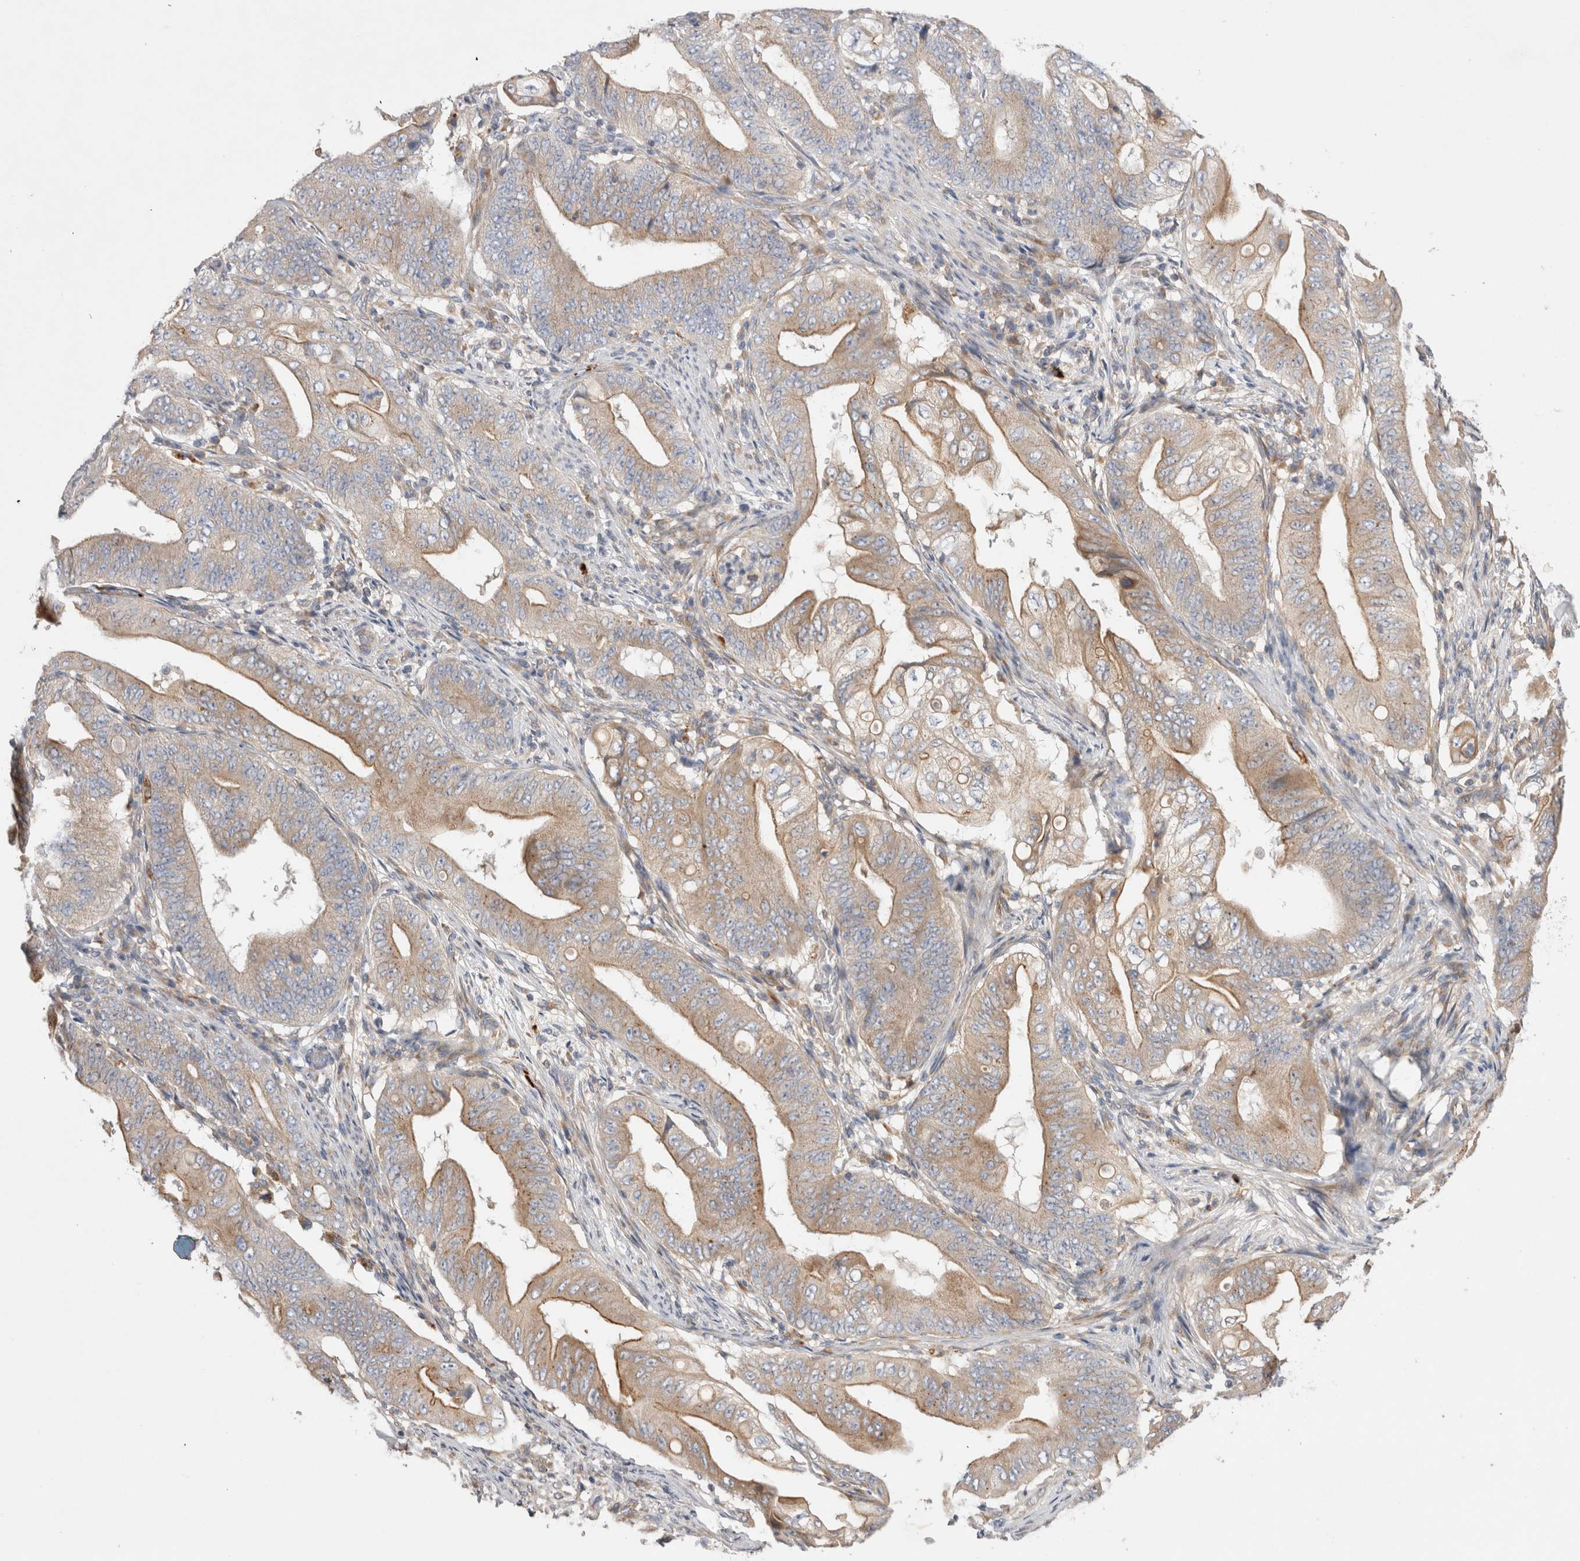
{"staining": {"intensity": "weak", "quantity": ">75%", "location": "cytoplasmic/membranous"}, "tissue": "stomach cancer", "cell_type": "Tumor cells", "image_type": "cancer", "snomed": [{"axis": "morphology", "description": "Adenocarcinoma, NOS"}, {"axis": "topography", "description": "Stomach"}], "caption": "Brown immunohistochemical staining in stomach cancer exhibits weak cytoplasmic/membranous expression in about >75% of tumor cells.", "gene": "TBC1D16", "patient": {"sex": "female", "age": 73}}